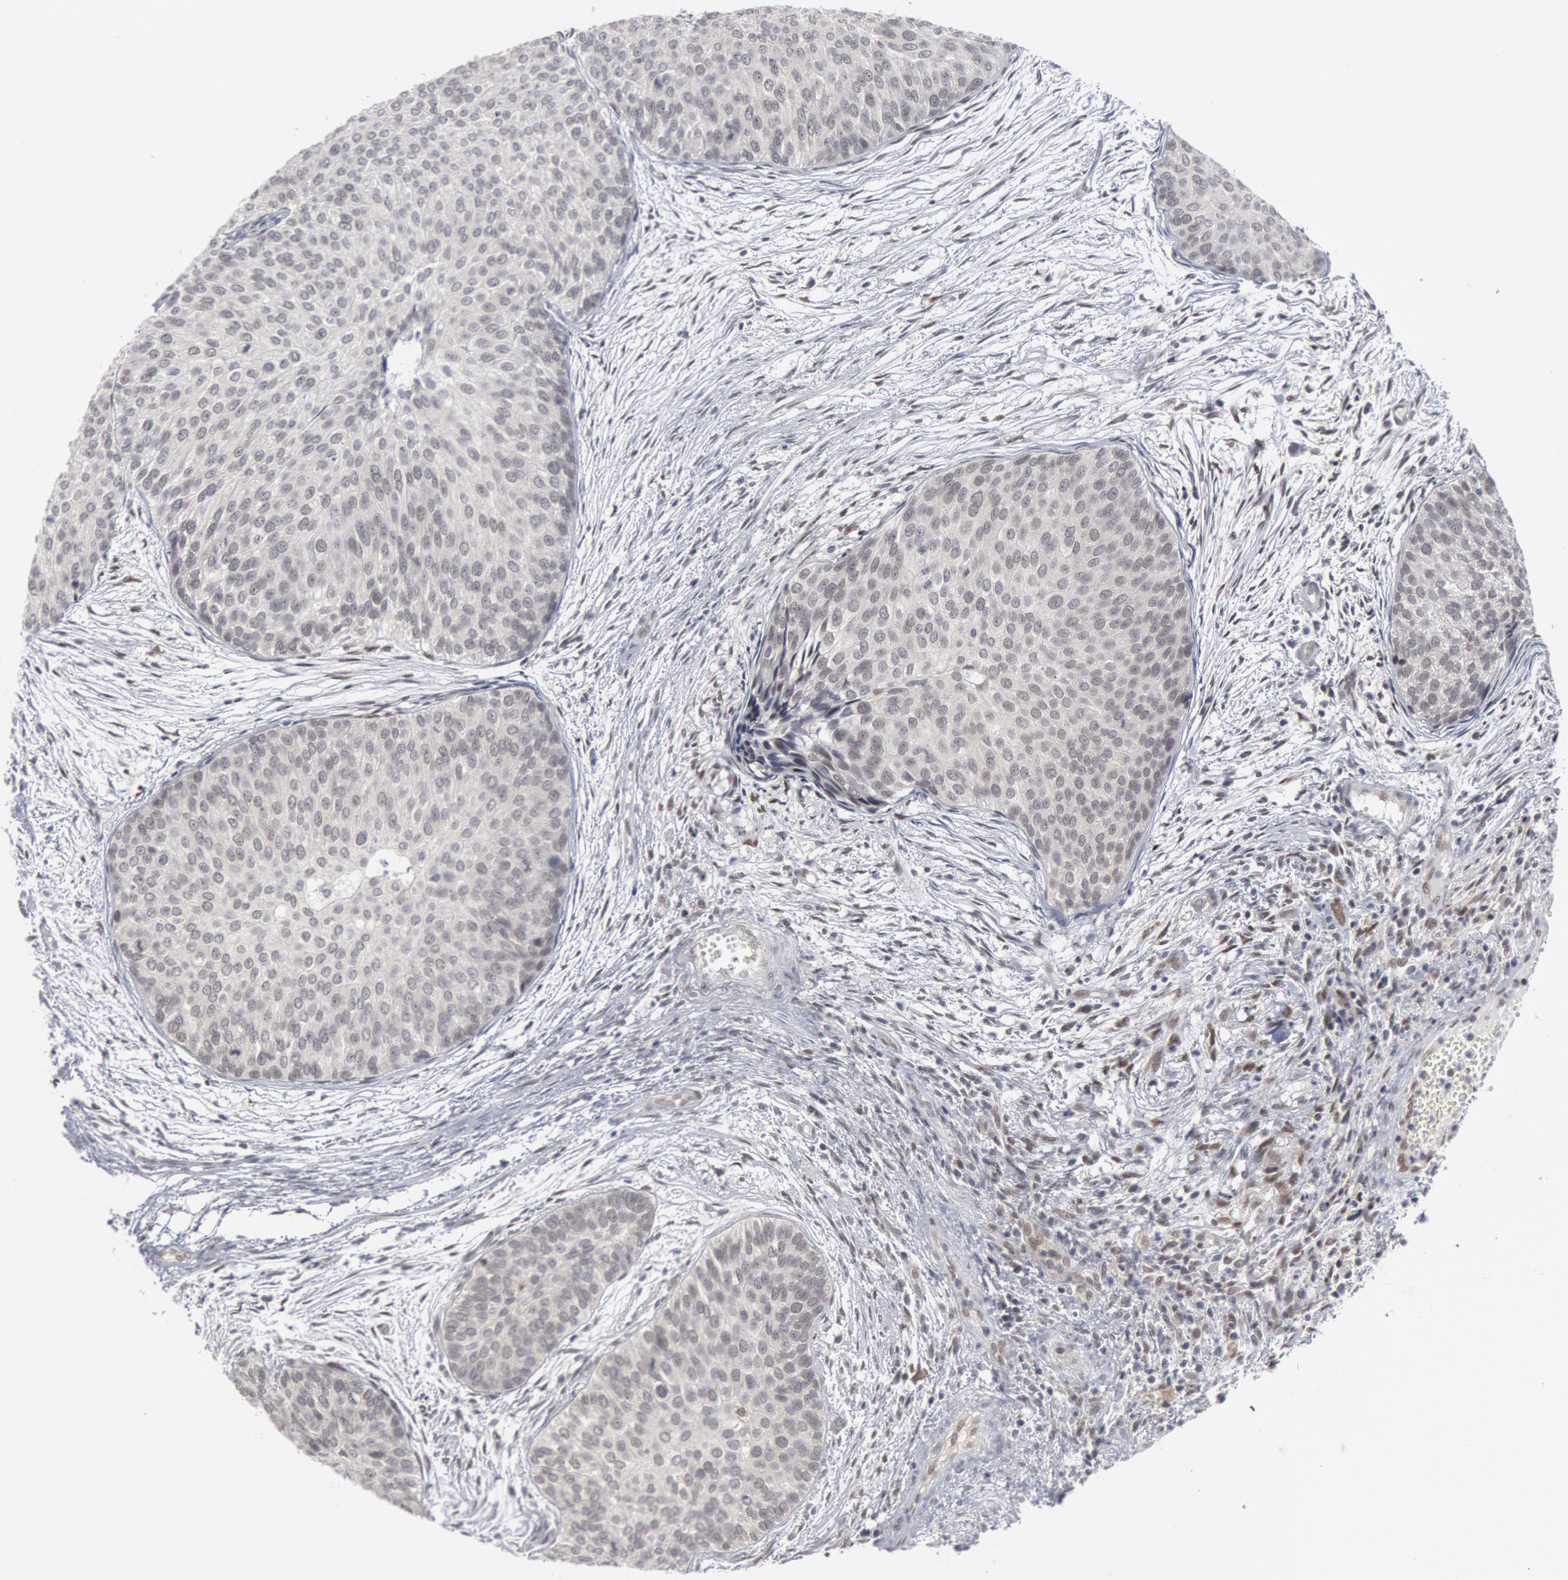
{"staining": {"intensity": "weak", "quantity": "<25%", "location": "nuclear"}, "tissue": "urothelial cancer", "cell_type": "Tumor cells", "image_type": "cancer", "snomed": [{"axis": "morphology", "description": "Urothelial carcinoma, Low grade"}, {"axis": "topography", "description": "Urinary bladder"}], "caption": "Immunohistochemistry (IHC) image of neoplastic tissue: human urothelial cancer stained with DAB (3,3'-diaminobenzidine) demonstrates no significant protein positivity in tumor cells. Brightfield microscopy of immunohistochemistry (IHC) stained with DAB (brown) and hematoxylin (blue), captured at high magnification.", "gene": "FOXO1", "patient": {"sex": "male", "age": 84}}